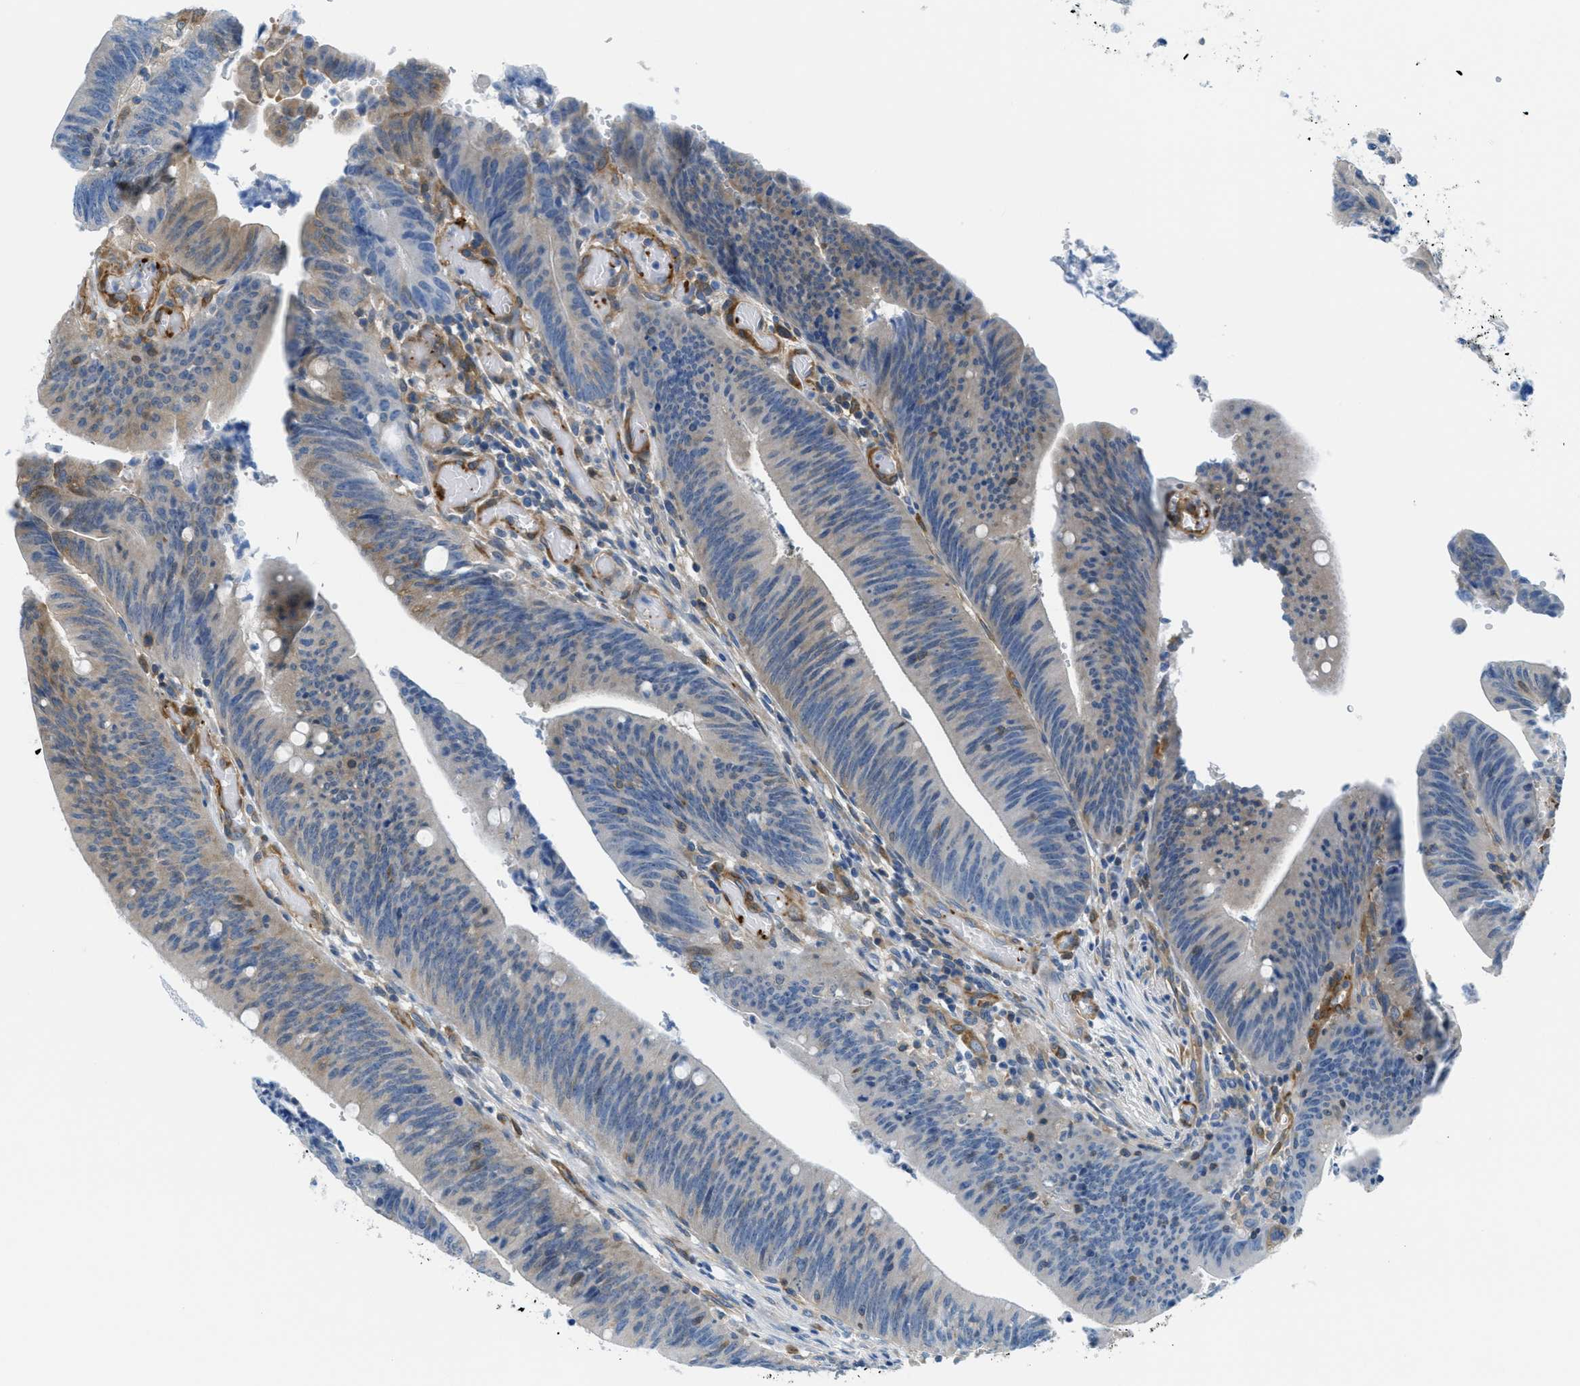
{"staining": {"intensity": "weak", "quantity": "<25%", "location": "cytoplasmic/membranous"}, "tissue": "colorectal cancer", "cell_type": "Tumor cells", "image_type": "cancer", "snomed": [{"axis": "morphology", "description": "Adenocarcinoma, NOS"}, {"axis": "topography", "description": "Rectum"}], "caption": "The photomicrograph demonstrates no significant expression in tumor cells of colorectal adenocarcinoma. (Stains: DAB immunohistochemistry with hematoxylin counter stain, Microscopy: brightfield microscopy at high magnification).", "gene": "MAPRE2", "patient": {"sex": "female", "age": 66}}